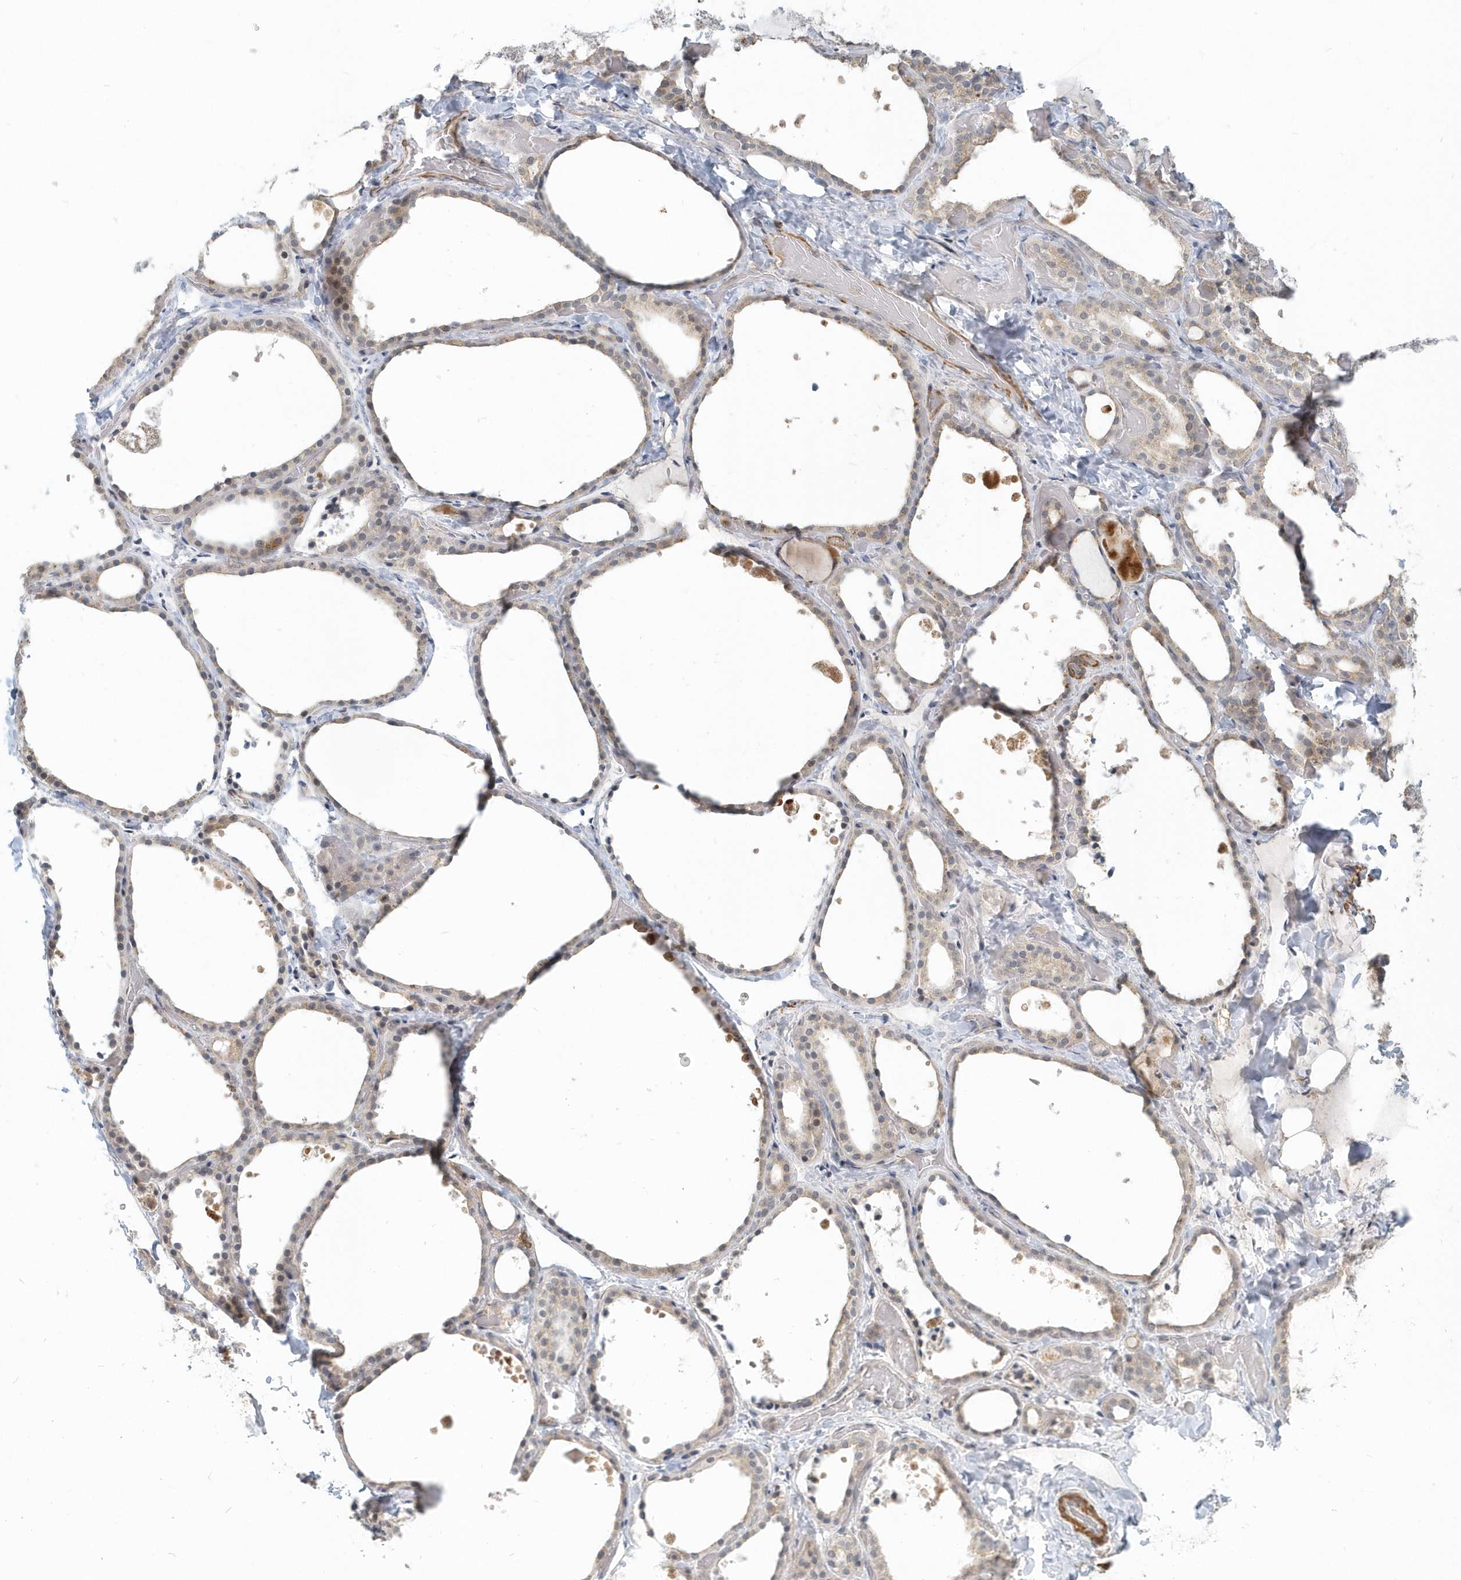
{"staining": {"intensity": "weak", "quantity": "<25%", "location": "cytoplasmic/membranous"}, "tissue": "thyroid gland", "cell_type": "Glandular cells", "image_type": "normal", "snomed": [{"axis": "morphology", "description": "Normal tissue, NOS"}, {"axis": "topography", "description": "Thyroid gland"}], "caption": "Immunohistochemistry (IHC) photomicrograph of unremarkable human thyroid gland stained for a protein (brown), which reveals no positivity in glandular cells. (Brightfield microscopy of DAB immunohistochemistry at high magnification).", "gene": "NAPB", "patient": {"sex": "female", "age": 44}}